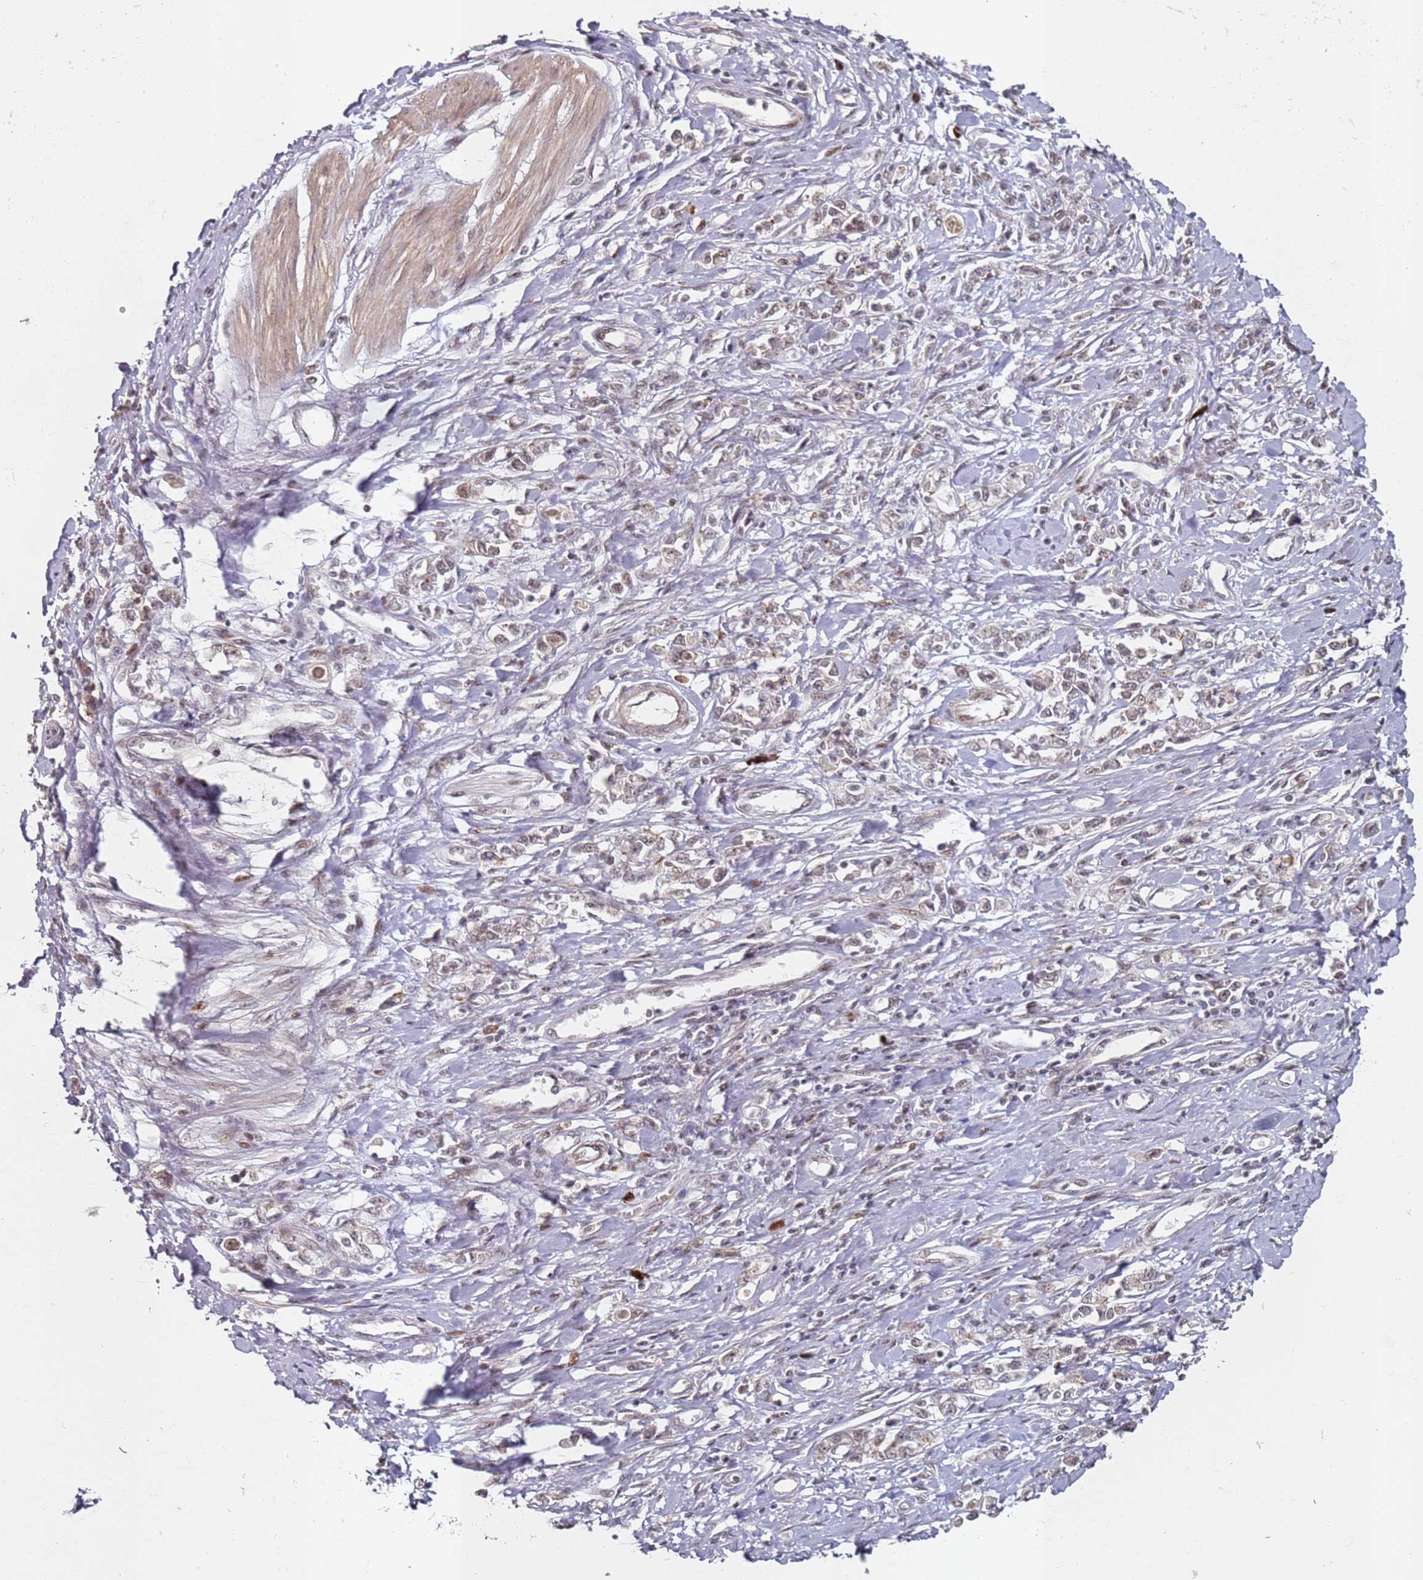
{"staining": {"intensity": "weak", "quantity": ">75%", "location": "nuclear"}, "tissue": "stomach cancer", "cell_type": "Tumor cells", "image_type": "cancer", "snomed": [{"axis": "morphology", "description": "Adenocarcinoma, NOS"}, {"axis": "topography", "description": "Stomach"}], "caption": "Human adenocarcinoma (stomach) stained with a brown dye exhibits weak nuclear positive expression in about >75% of tumor cells.", "gene": "ATF6B", "patient": {"sex": "female", "age": 76}}